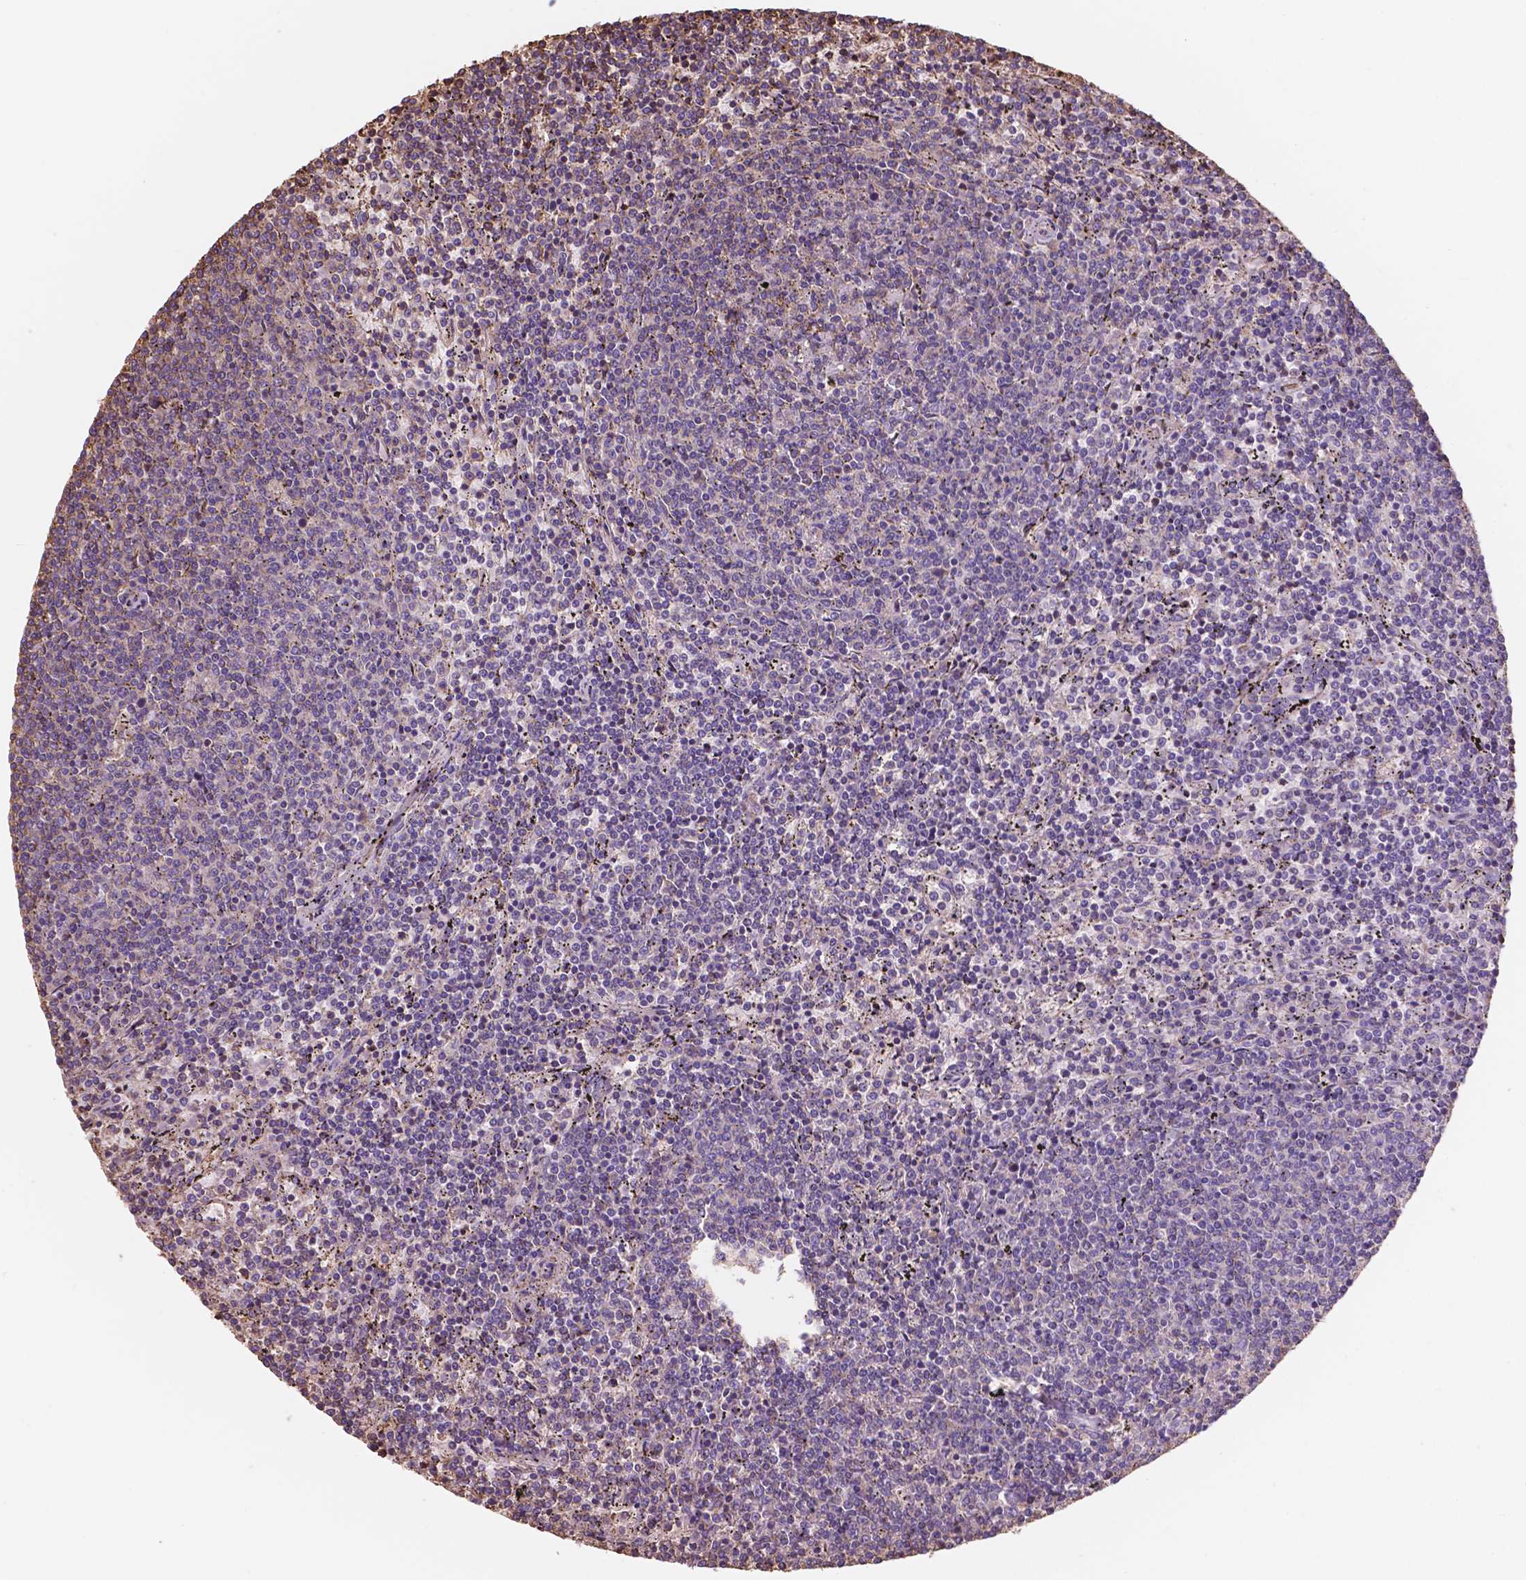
{"staining": {"intensity": "negative", "quantity": "none", "location": "none"}, "tissue": "lymphoma", "cell_type": "Tumor cells", "image_type": "cancer", "snomed": [{"axis": "morphology", "description": "Malignant lymphoma, non-Hodgkin's type, Low grade"}, {"axis": "topography", "description": "Spleen"}], "caption": "Tumor cells are negative for brown protein staining in low-grade malignant lymphoma, non-Hodgkin's type. Nuclei are stained in blue.", "gene": "NIPA2", "patient": {"sex": "female", "age": 50}}